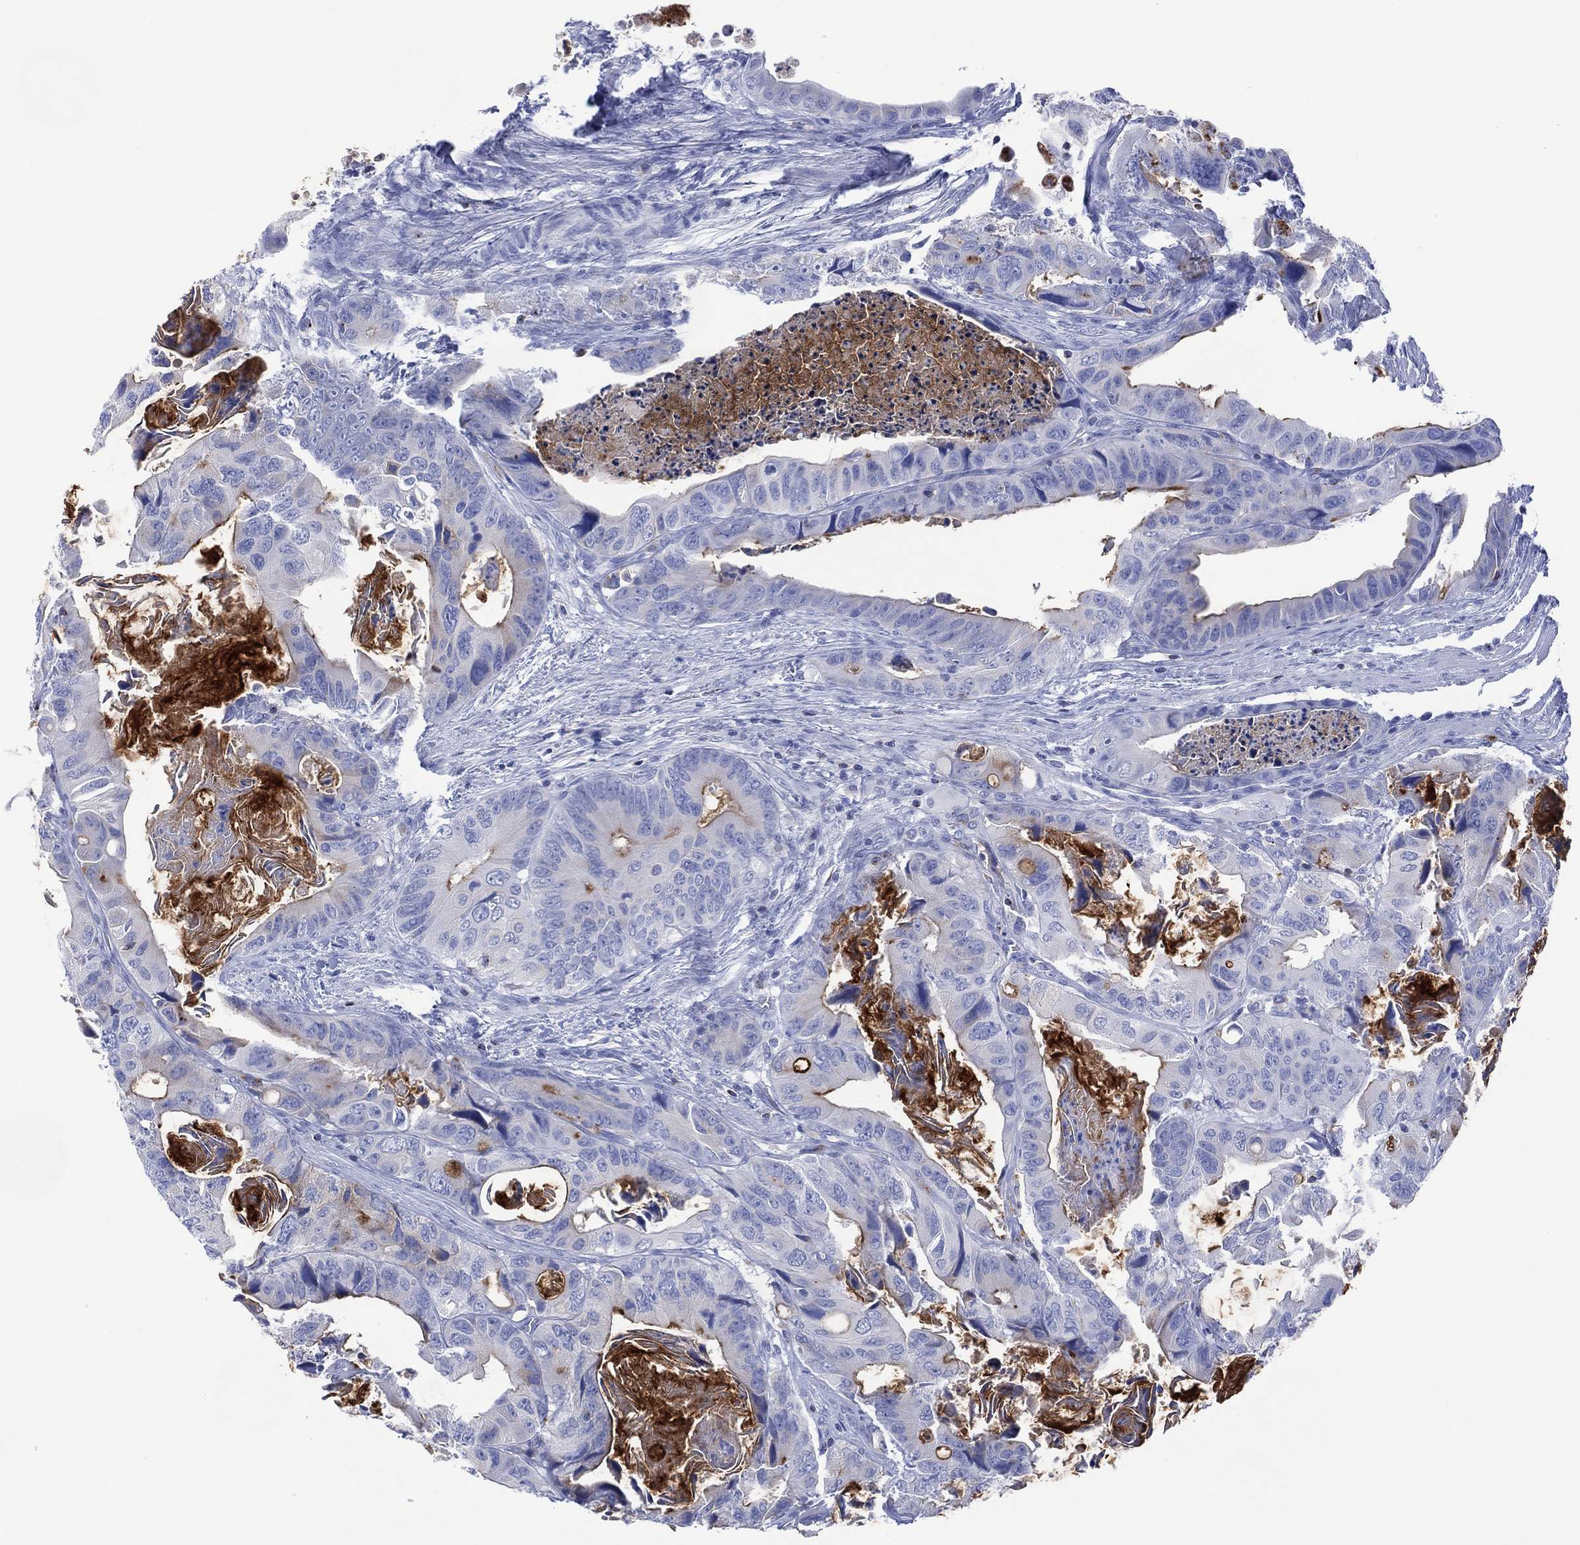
{"staining": {"intensity": "strong", "quantity": "<25%", "location": "cytoplasmic/membranous"}, "tissue": "colorectal cancer", "cell_type": "Tumor cells", "image_type": "cancer", "snomed": [{"axis": "morphology", "description": "Adenocarcinoma, NOS"}, {"axis": "topography", "description": "Rectum"}], "caption": "Colorectal cancer (adenocarcinoma) stained with a protein marker demonstrates strong staining in tumor cells.", "gene": "DPP4", "patient": {"sex": "male", "age": 64}}